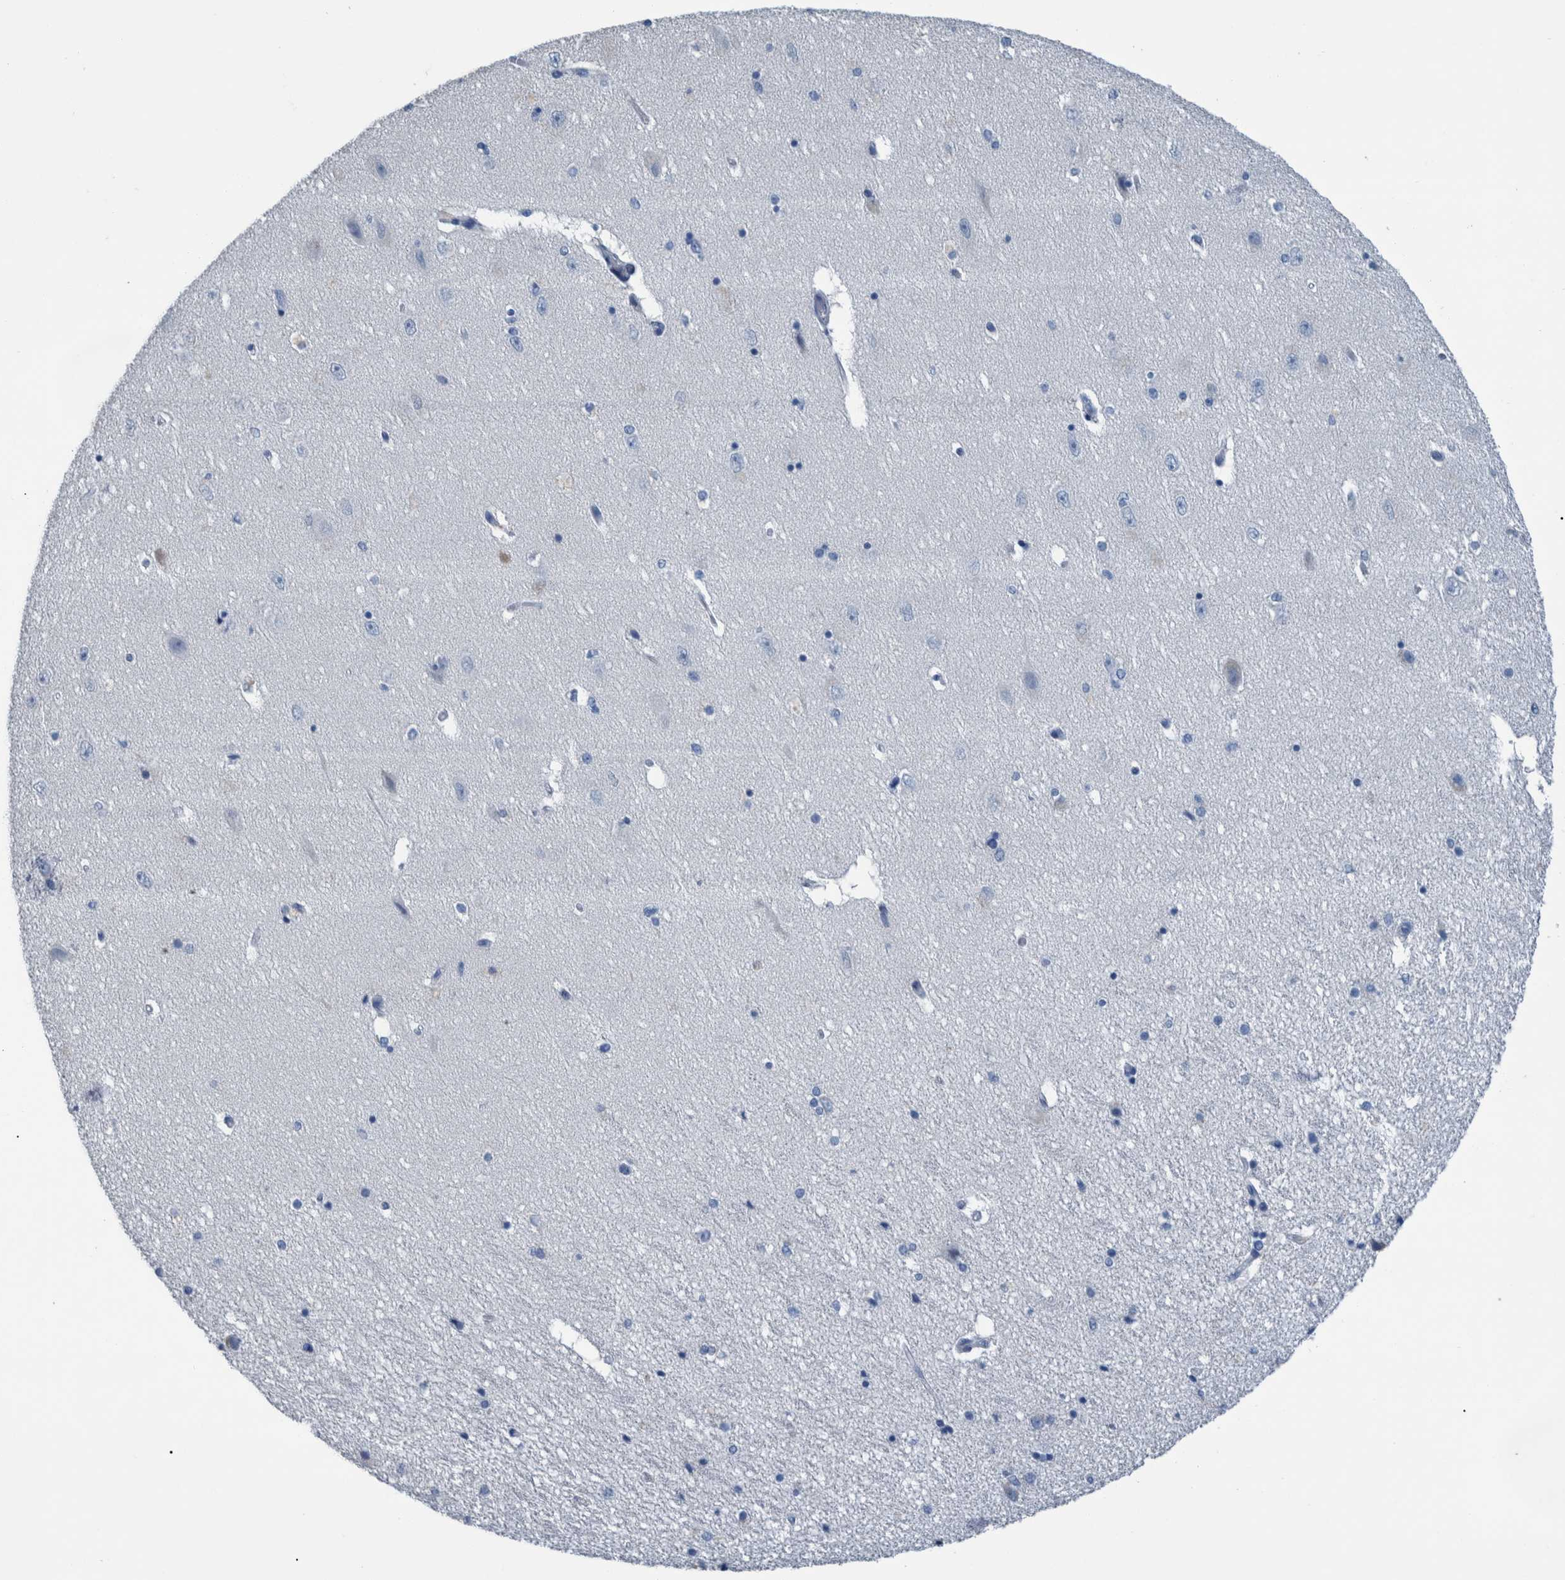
{"staining": {"intensity": "negative", "quantity": "none", "location": "none"}, "tissue": "hippocampus", "cell_type": "Glial cells", "image_type": "normal", "snomed": [{"axis": "morphology", "description": "Normal tissue, NOS"}, {"axis": "topography", "description": "Hippocampus"}], "caption": "Immunohistochemistry (IHC) of unremarkable hippocampus shows no staining in glial cells.", "gene": "IDO1", "patient": {"sex": "female", "age": 54}}